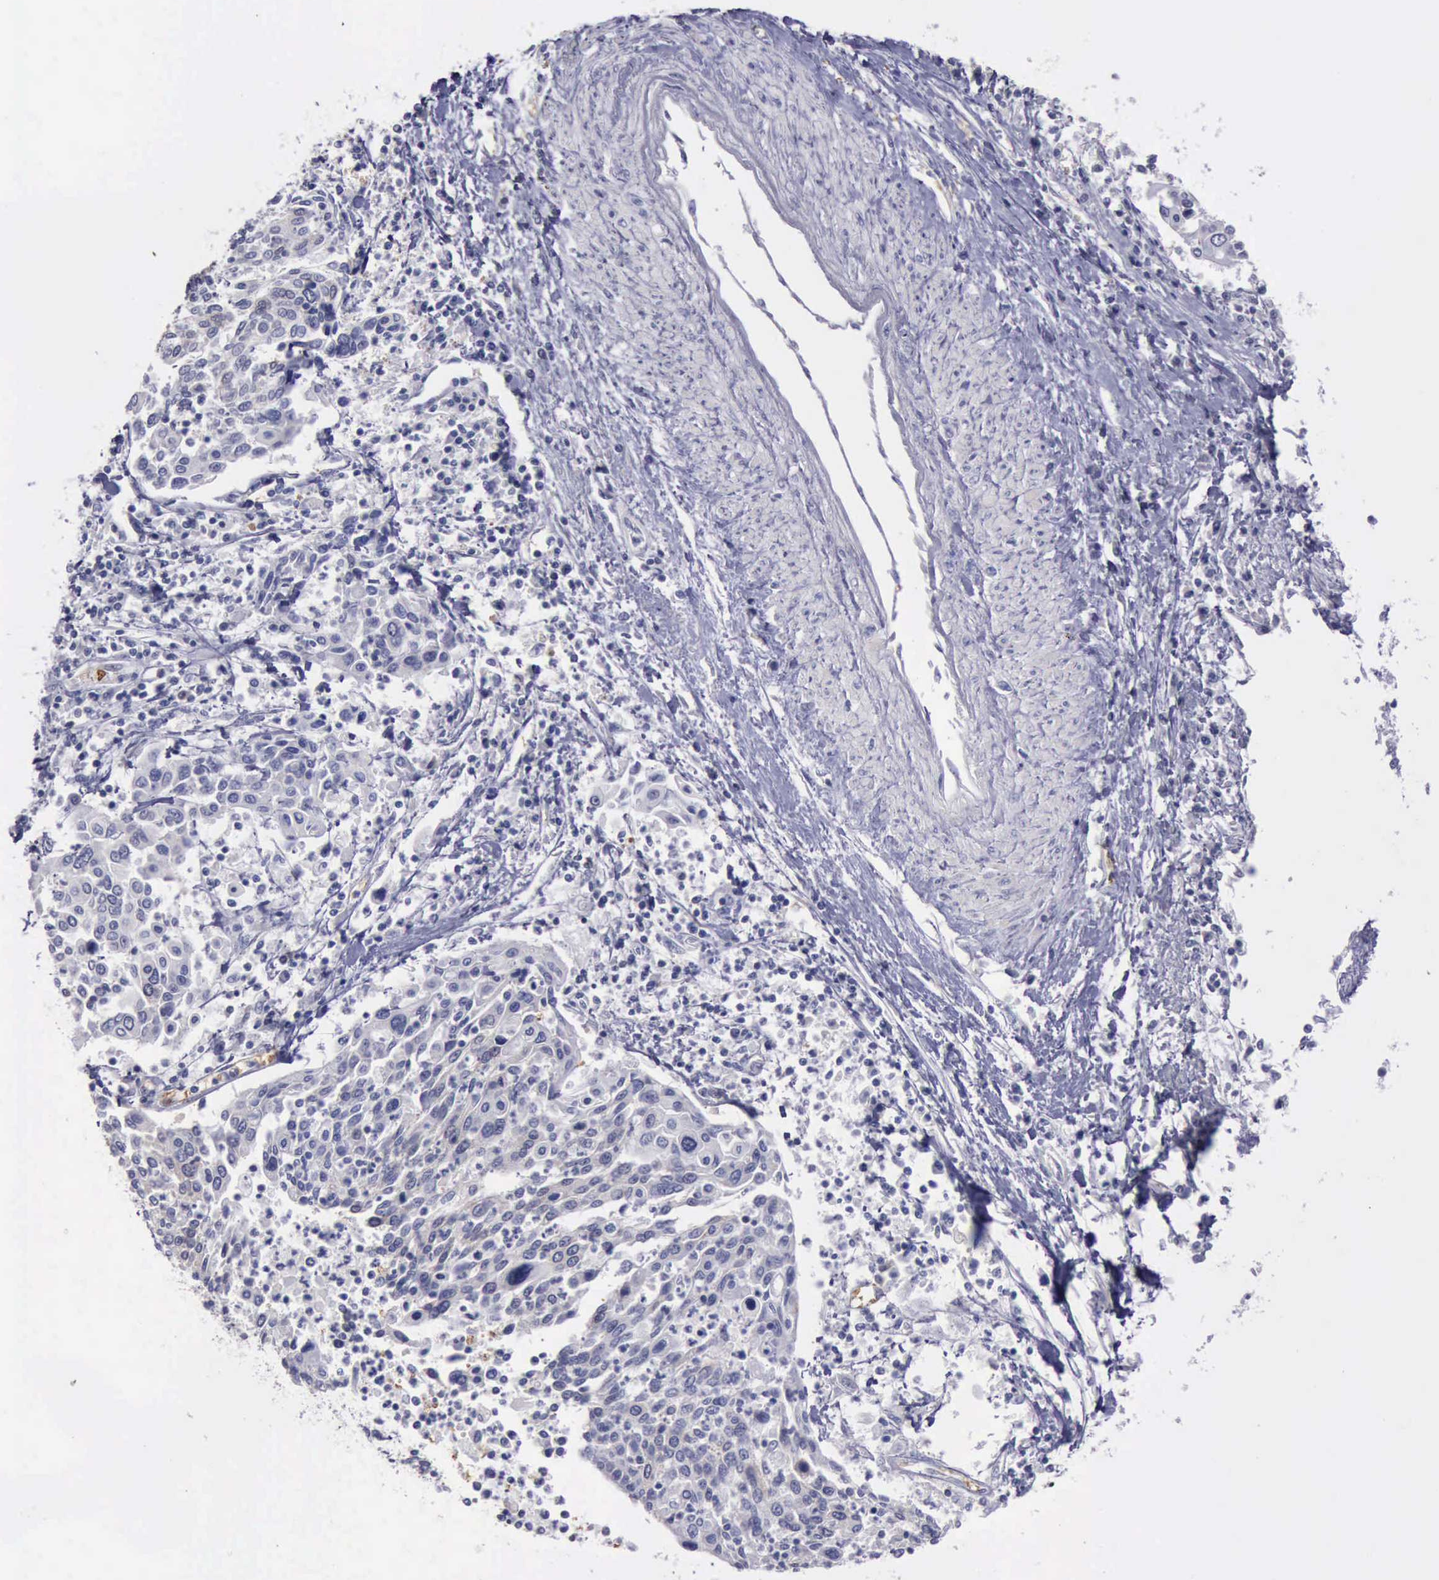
{"staining": {"intensity": "negative", "quantity": "none", "location": "none"}, "tissue": "cervical cancer", "cell_type": "Tumor cells", "image_type": "cancer", "snomed": [{"axis": "morphology", "description": "Squamous cell carcinoma, NOS"}, {"axis": "topography", "description": "Cervix"}], "caption": "Immunohistochemistry (IHC) image of human cervical cancer stained for a protein (brown), which demonstrates no staining in tumor cells.", "gene": "CEP128", "patient": {"sex": "female", "age": 40}}